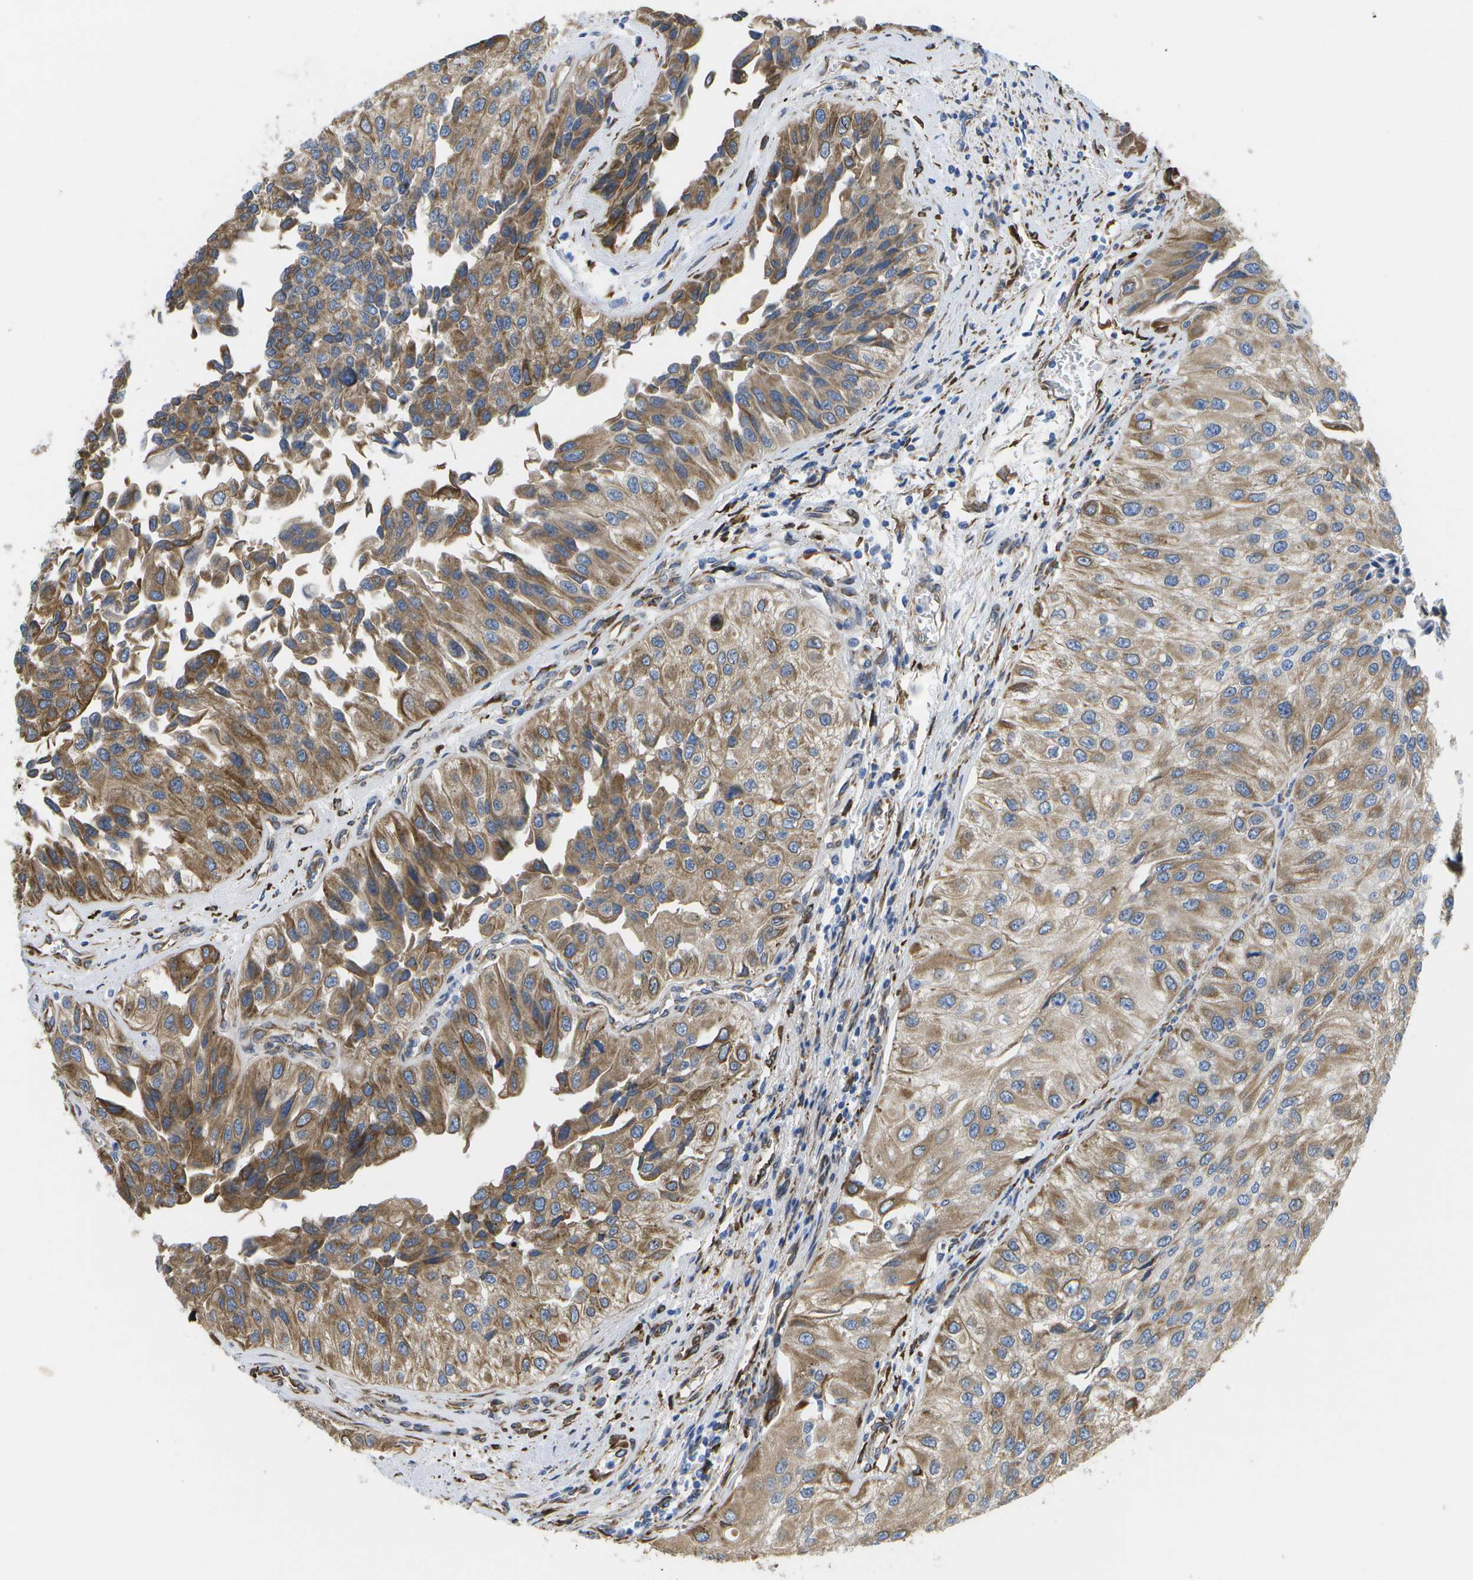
{"staining": {"intensity": "moderate", "quantity": ">75%", "location": "cytoplasmic/membranous"}, "tissue": "urothelial cancer", "cell_type": "Tumor cells", "image_type": "cancer", "snomed": [{"axis": "morphology", "description": "Urothelial carcinoma, High grade"}, {"axis": "topography", "description": "Kidney"}, {"axis": "topography", "description": "Urinary bladder"}], "caption": "DAB immunohistochemical staining of urothelial carcinoma (high-grade) displays moderate cytoplasmic/membranous protein positivity in approximately >75% of tumor cells.", "gene": "ZDHHC17", "patient": {"sex": "male", "age": 77}}